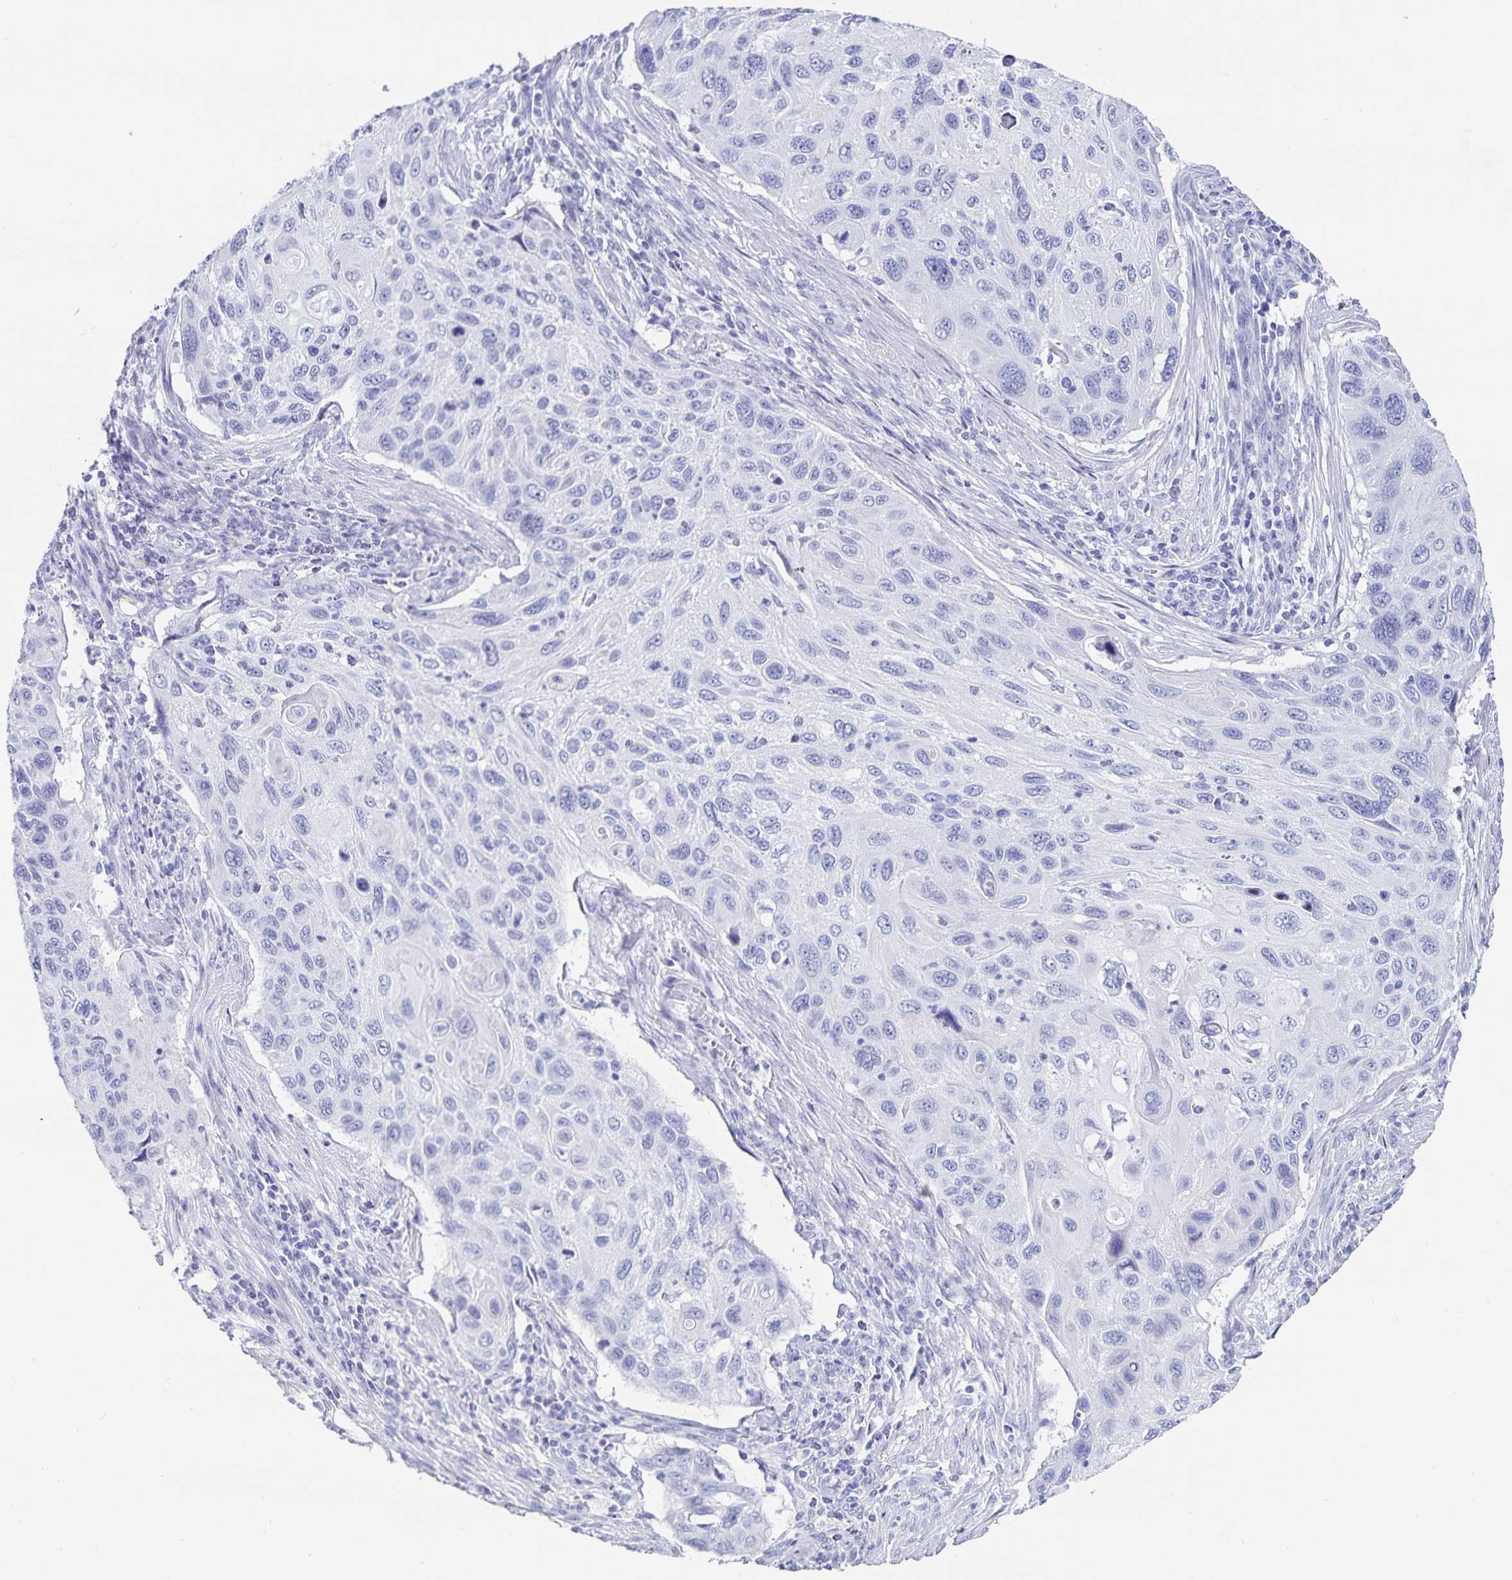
{"staining": {"intensity": "negative", "quantity": "none", "location": "none"}, "tissue": "cervical cancer", "cell_type": "Tumor cells", "image_type": "cancer", "snomed": [{"axis": "morphology", "description": "Squamous cell carcinoma, NOS"}, {"axis": "topography", "description": "Cervix"}], "caption": "Immunohistochemistry micrograph of squamous cell carcinoma (cervical) stained for a protein (brown), which demonstrates no staining in tumor cells.", "gene": "C19orf73", "patient": {"sex": "female", "age": 70}}